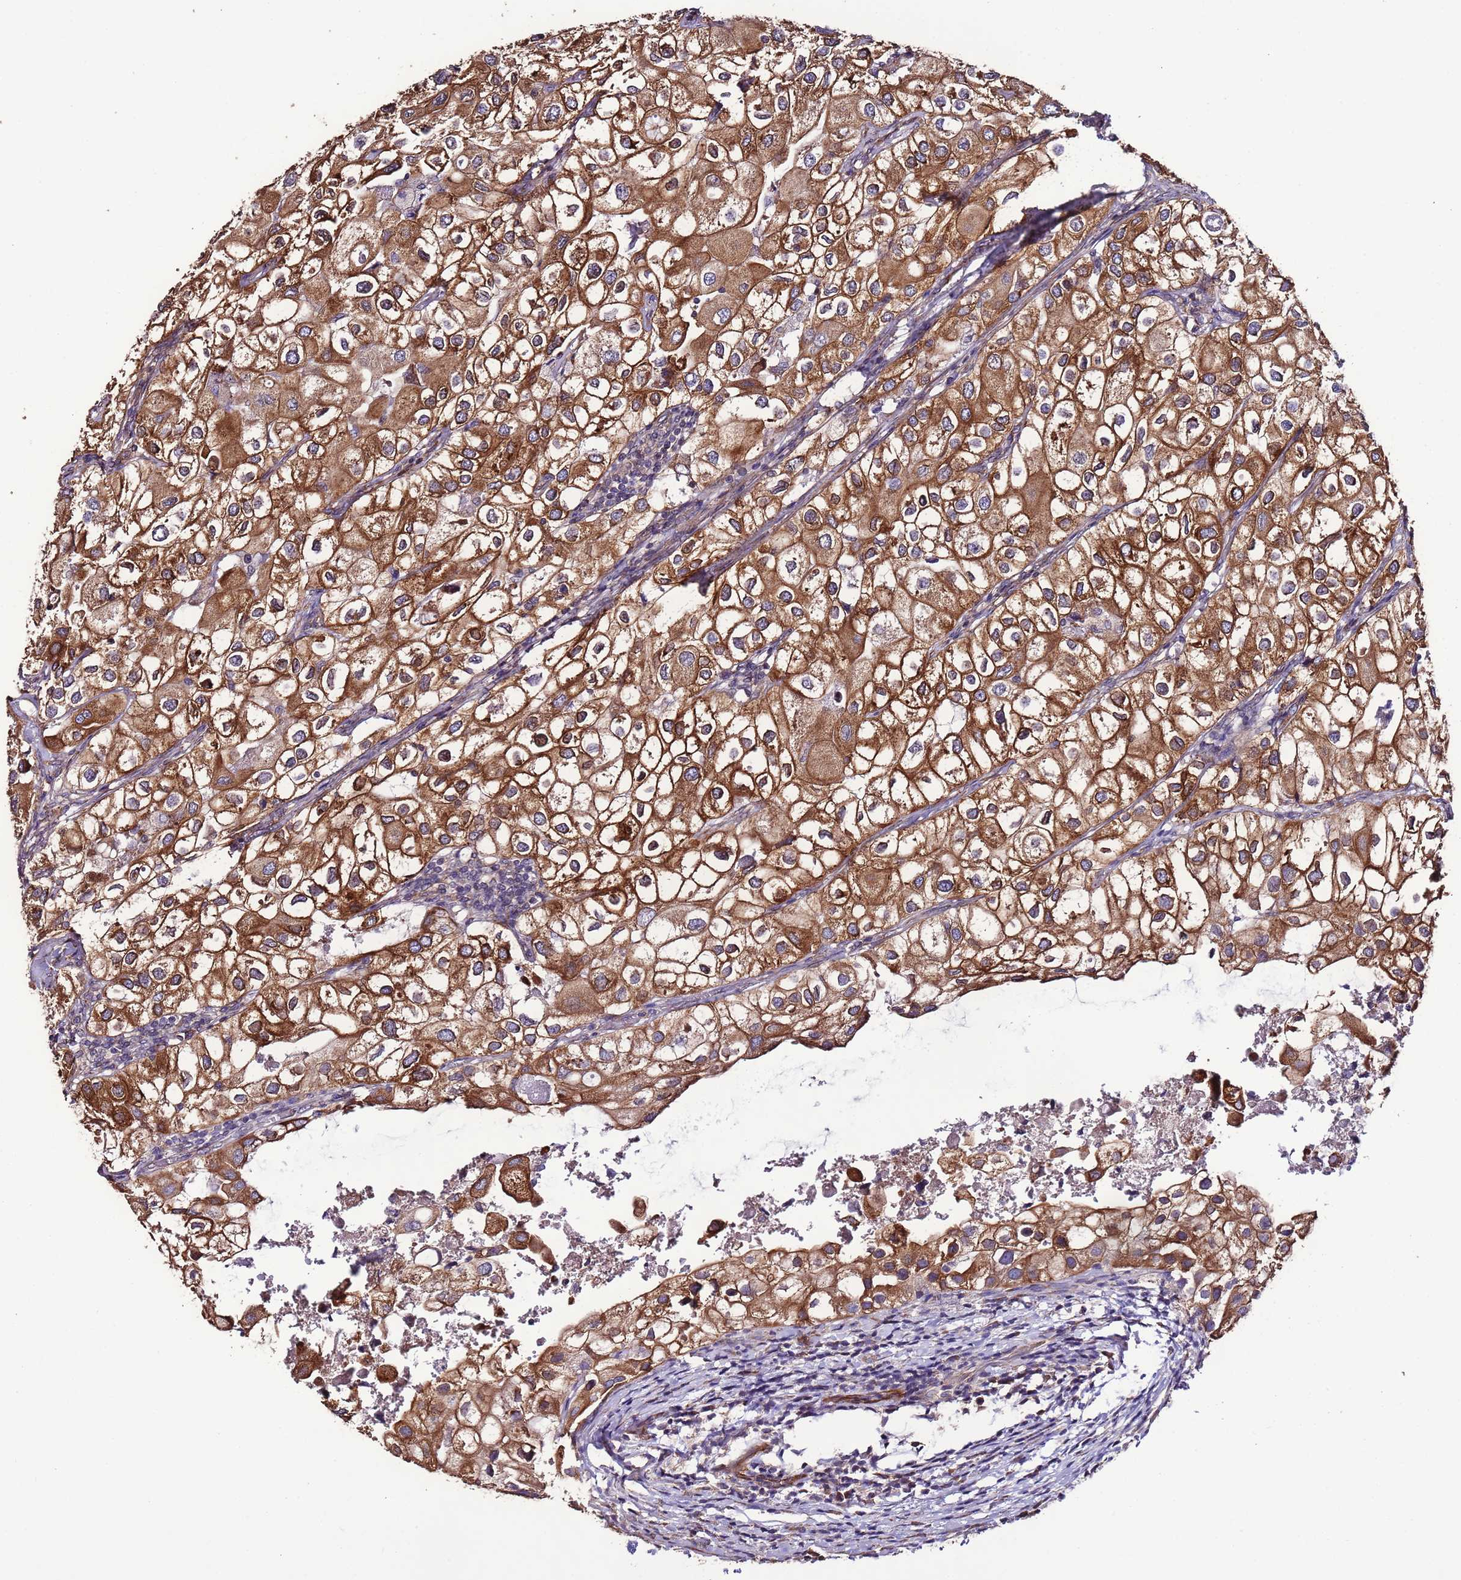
{"staining": {"intensity": "strong", "quantity": "25%-75%", "location": "cytoplasmic/membranous"}, "tissue": "urothelial cancer", "cell_type": "Tumor cells", "image_type": "cancer", "snomed": [{"axis": "morphology", "description": "Urothelial carcinoma, High grade"}, {"axis": "topography", "description": "Urinary bladder"}], "caption": "Protein expression analysis of human urothelial cancer reveals strong cytoplasmic/membranous positivity in approximately 25%-75% of tumor cells.", "gene": "SLC41A3", "patient": {"sex": "male", "age": 64}}